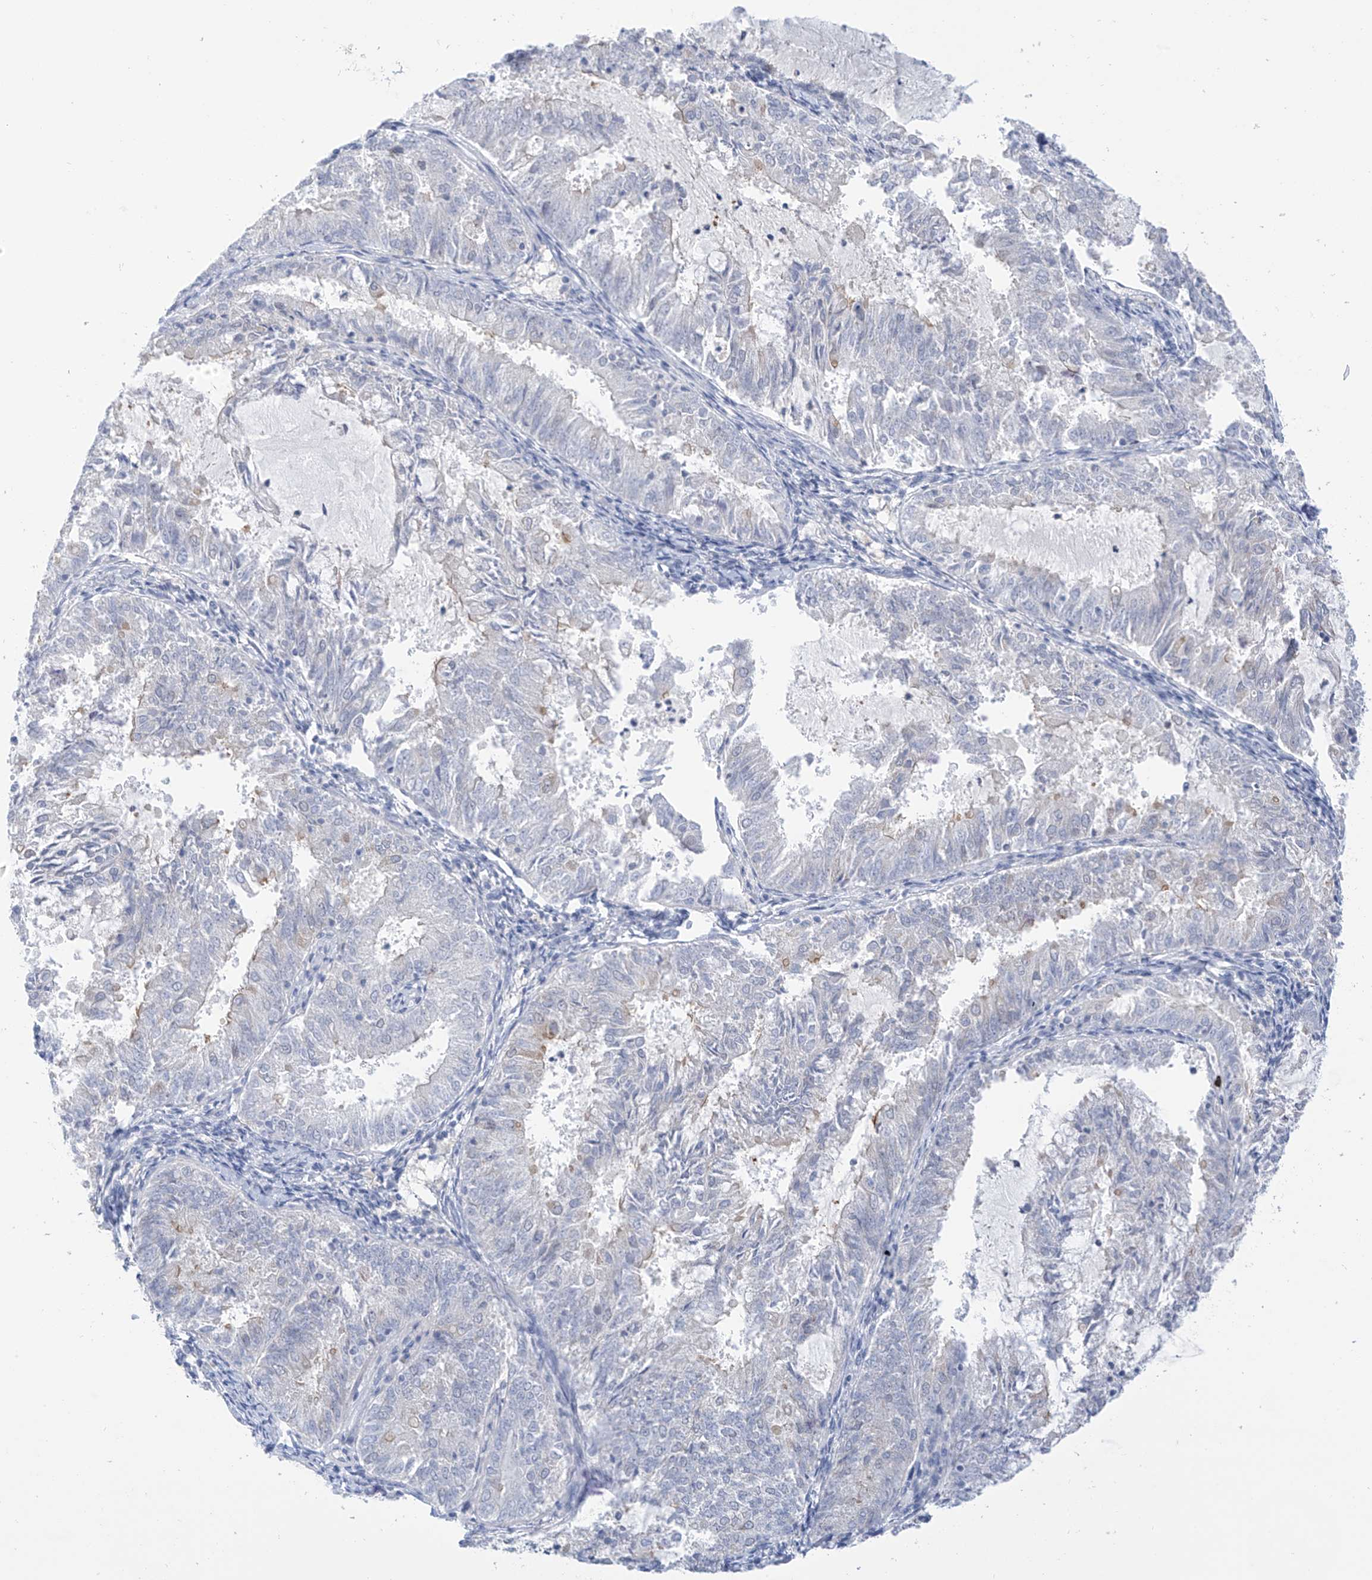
{"staining": {"intensity": "negative", "quantity": "none", "location": "none"}, "tissue": "endometrial cancer", "cell_type": "Tumor cells", "image_type": "cancer", "snomed": [{"axis": "morphology", "description": "Adenocarcinoma, NOS"}, {"axis": "topography", "description": "Endometrium"}], "caption": "This is an IHC image of endometrial adenocarcinoma. There is no positivity in tumor cells.", "gene": "SLC6A12", "patient": {"sex": "female", "age": 57}}